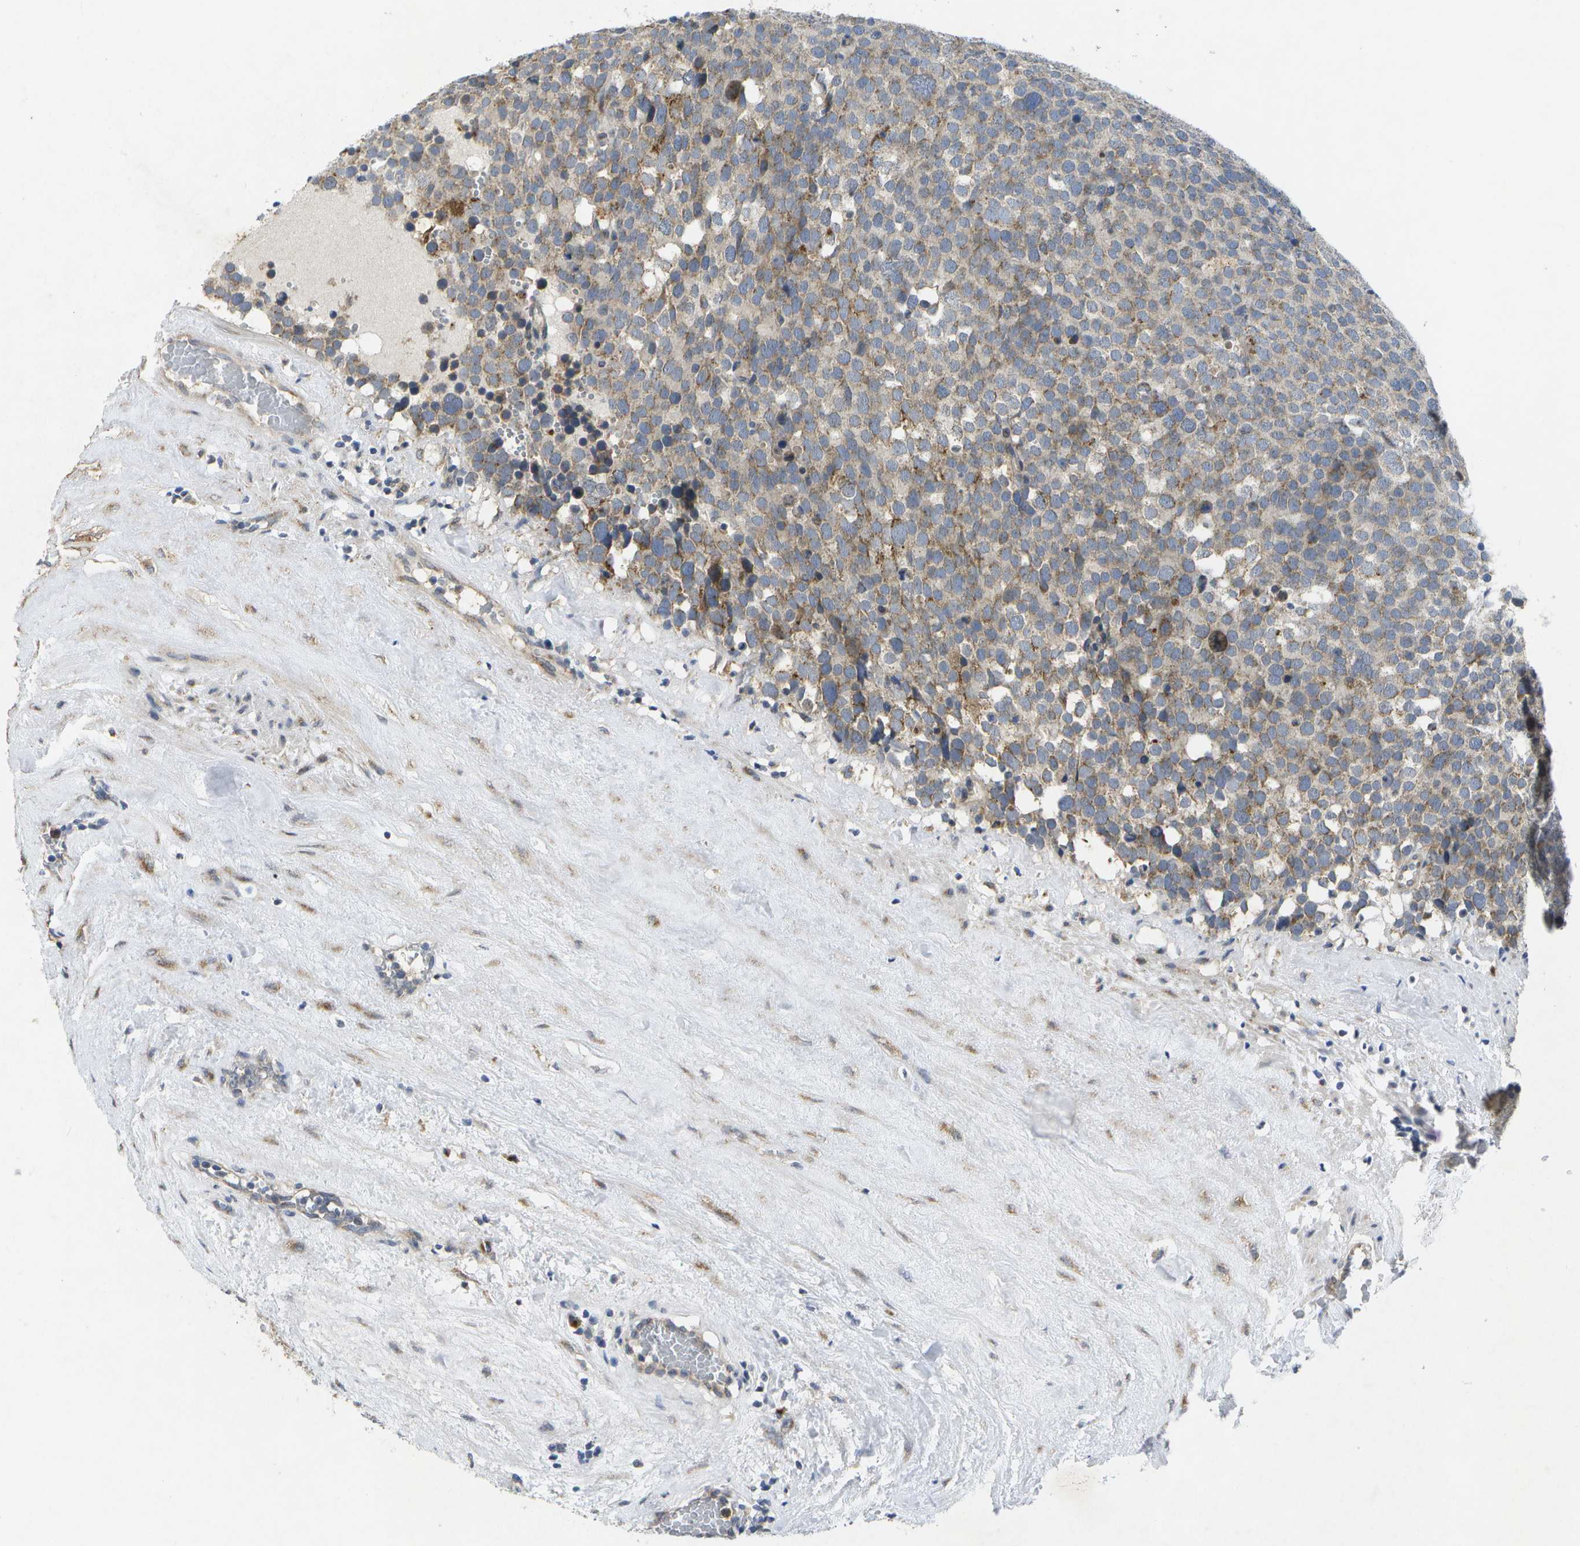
{"staining": {"intensity": "weak", "quantity": "<25%", "location": "cytoplasmic/membranous"}, "tissue": "testis cancer", "cell_type": "Tumor cells", "image_type": "cancer", "snomed": [{"axis": "morphology", "description": "Seminoma, NOS"}, {"axis": "topography", "description": "Testis"}], "caption": "A micrograph of seminoma (testis) stained for a protein shows no brown staining in tumor cells.", "gene": "KDELR1", "patient": {"sex": "male", "age": 71}}